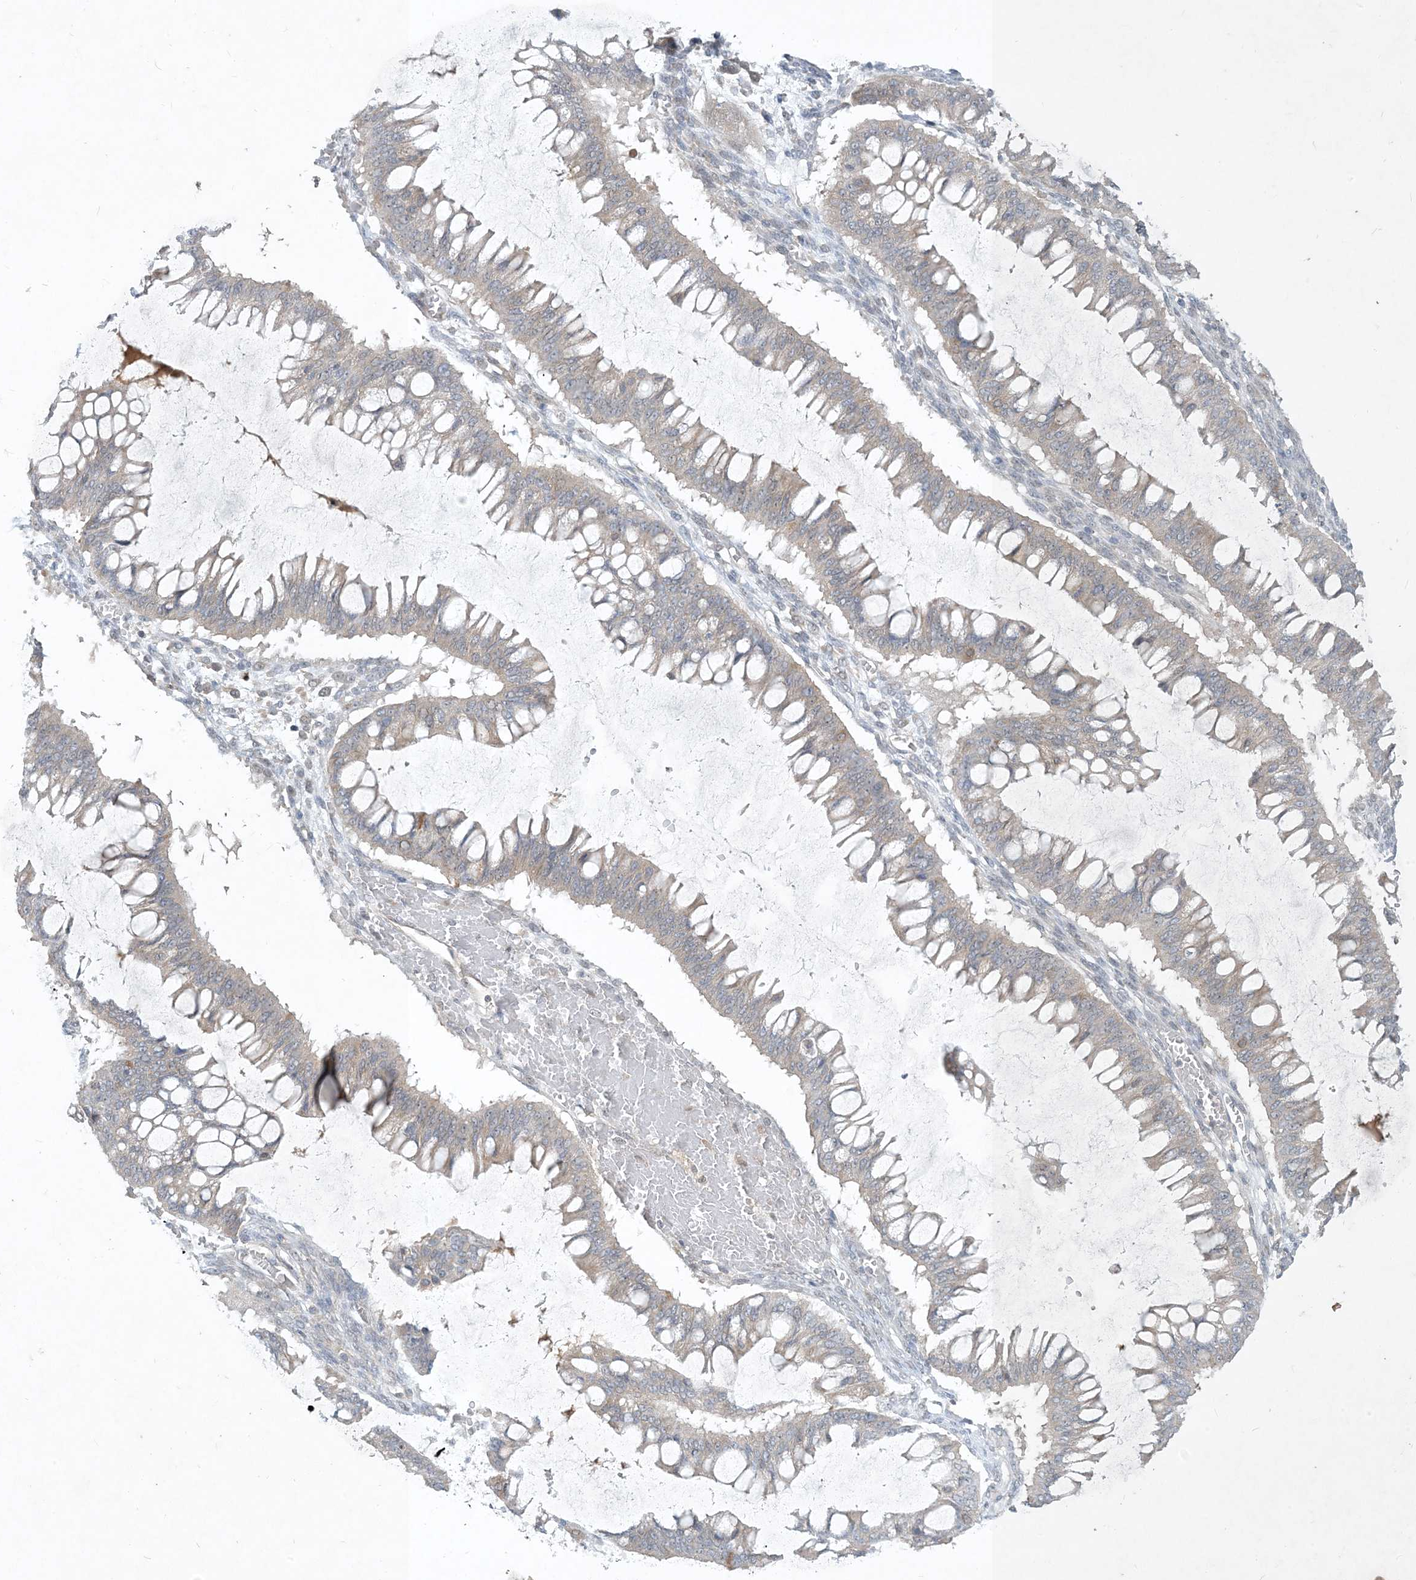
{"staining": {"intensity": "negative", "quantity": "none", "location": "none"}, "tissue": "ovarian cancer", "cell_type": "Tumor cells", "image_type": "cancer", "snomed": [{"axis": "morphology", "description": "Cystadenocarcinoma, mucinous, NOS"}, {"axis": "topography", "description": "Ovary"}], "caption": "Ovarian mucinous cystadenocarcinoma stained for a protein using immunohistochemistry (IHC) displays no staining tumor cells.", "gene": "CDS1", "patient": {"sex": "female", "age": 73}}